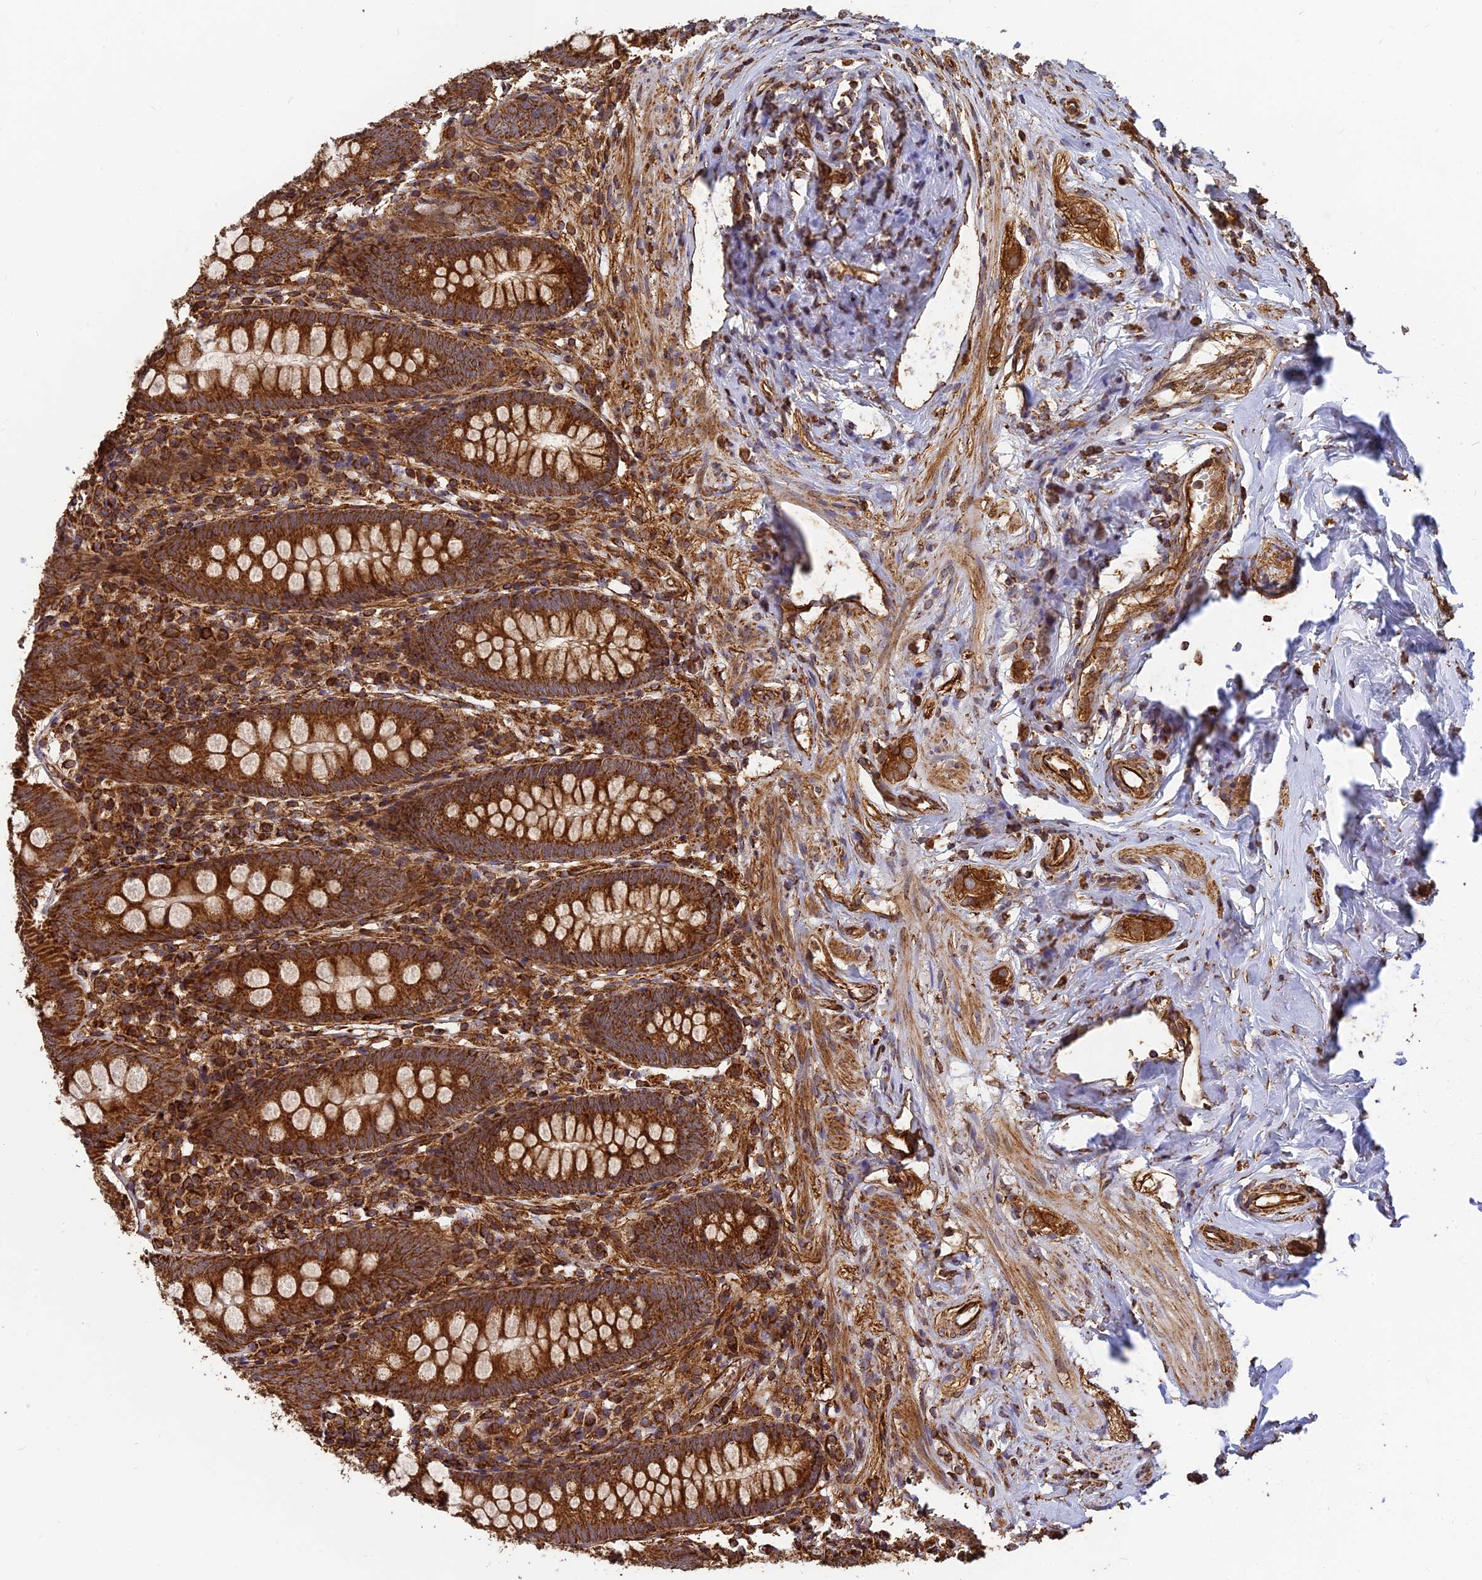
{"staining": {"intensity": "strong", "quantity": ">75%", "location": "cytoplasmic/membranous"}, "tissue": "appendix", "cell_type": "Glandular cells", "image_type": "normal", "snomed": [{"axis": "morphology", "description": "Normal tissue, NOS"}, {"axis": "topography", "description": "Appendix"}], "caption": "Strong cytoplasmic/membranous expression for a protein is seen in about >75% of glandular cells of benign appendix using IHC.", "gene": "DSTYK", "patient": {"sex": "female", "age": 51}}